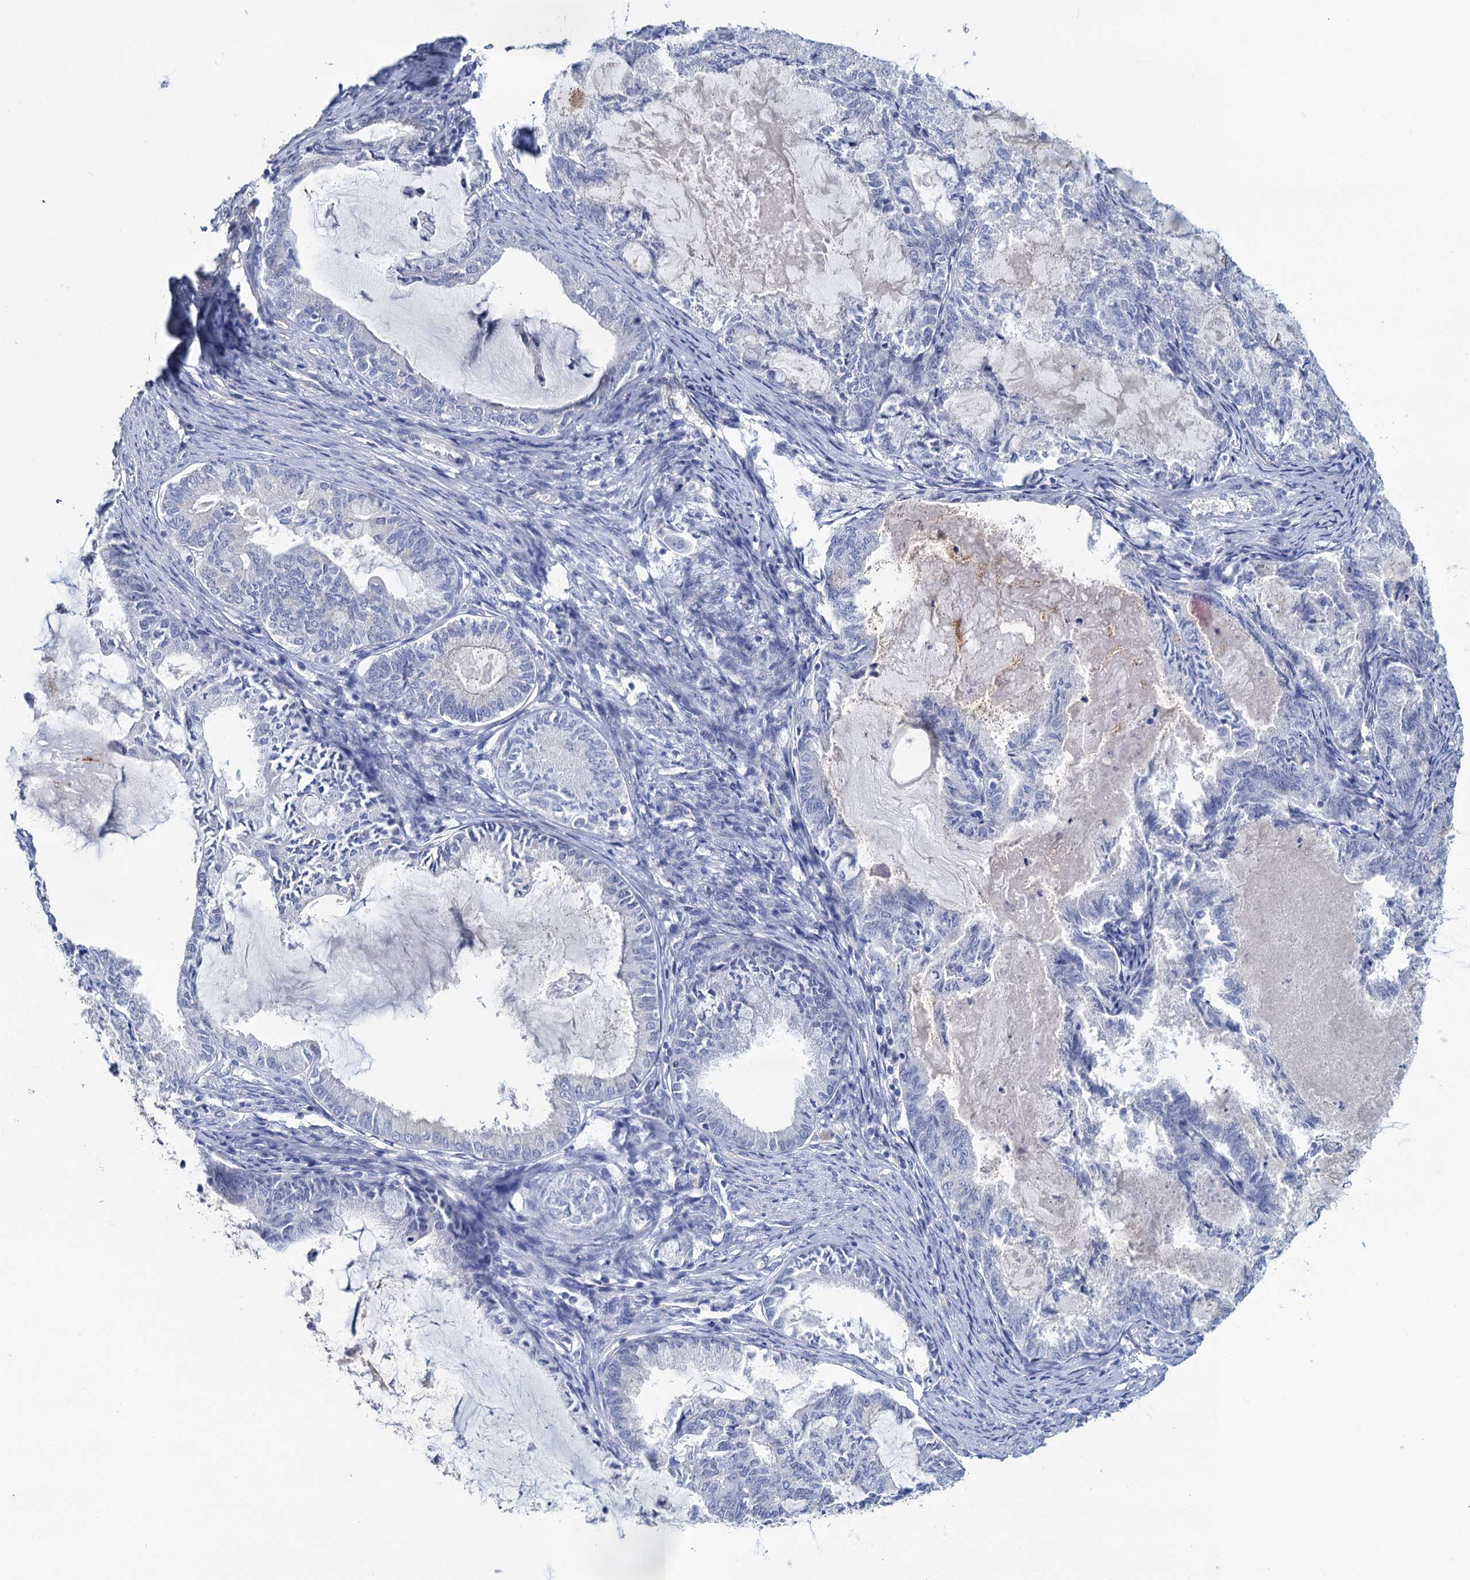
{"staining": {"intensity": "negative", "quantity": "none", "location": "none"}, "tissue": "endometrial cancer", "cell_type": "Tumor cells", "image_type": "cancer", "snomed": [{"axis": "morphology", "description": "Adenocarcinoma, NOS"}, {"axis": "topography", "description": "Endometrium"}], "caption": "Immunohistochemistry of human endometrial cancer demonstrates no expression in tumor cells.", "gene": "SNCB", "patient": {"sex": "female", "age": 86}}